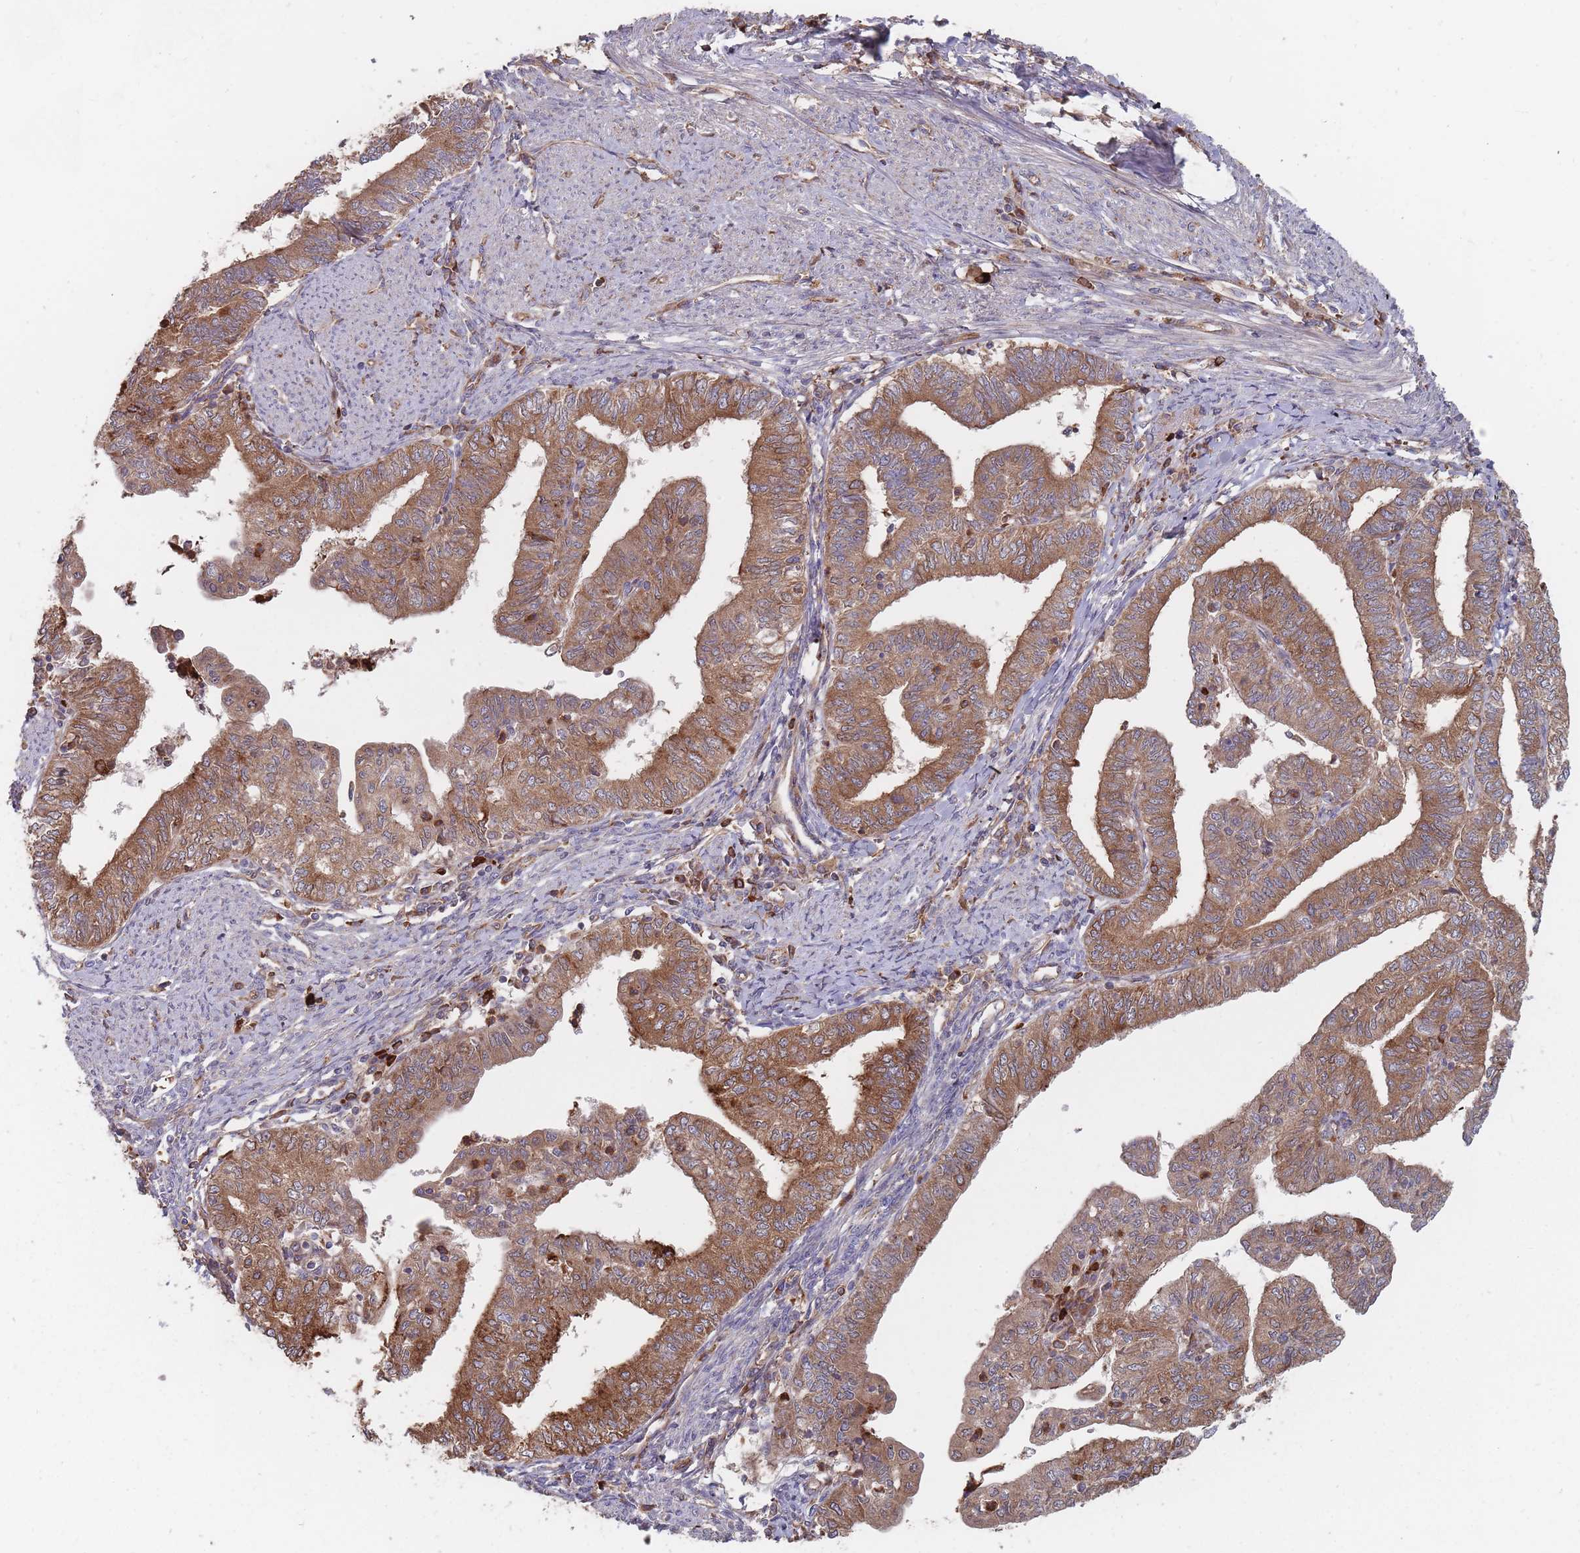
{"staining": {"intensity": "moderate", "quantity": ">75%", "location": "cytoplasmic/membranous"}, "tissue": "endometrial cancer", "cell_type": "Tumor cells", "image_type": "cancer", "snomed": [{"axis": "morphology", "description": "Adenocarcinoma, NOS"}, {"axis": "topography", "description": "Endometrium"}], "caption": "Protein expression analysis of endometrial adenocarcinoma displays moderate cytoplasmic/membranous expression in approximately >75% of tumor cells. (Stains: DAB in brown, nuclei in blue, Microscopy: brightfield microscopy at high magnification).", "gene": "THSD7B", "patient": {"sex": "female", "age": 66}}